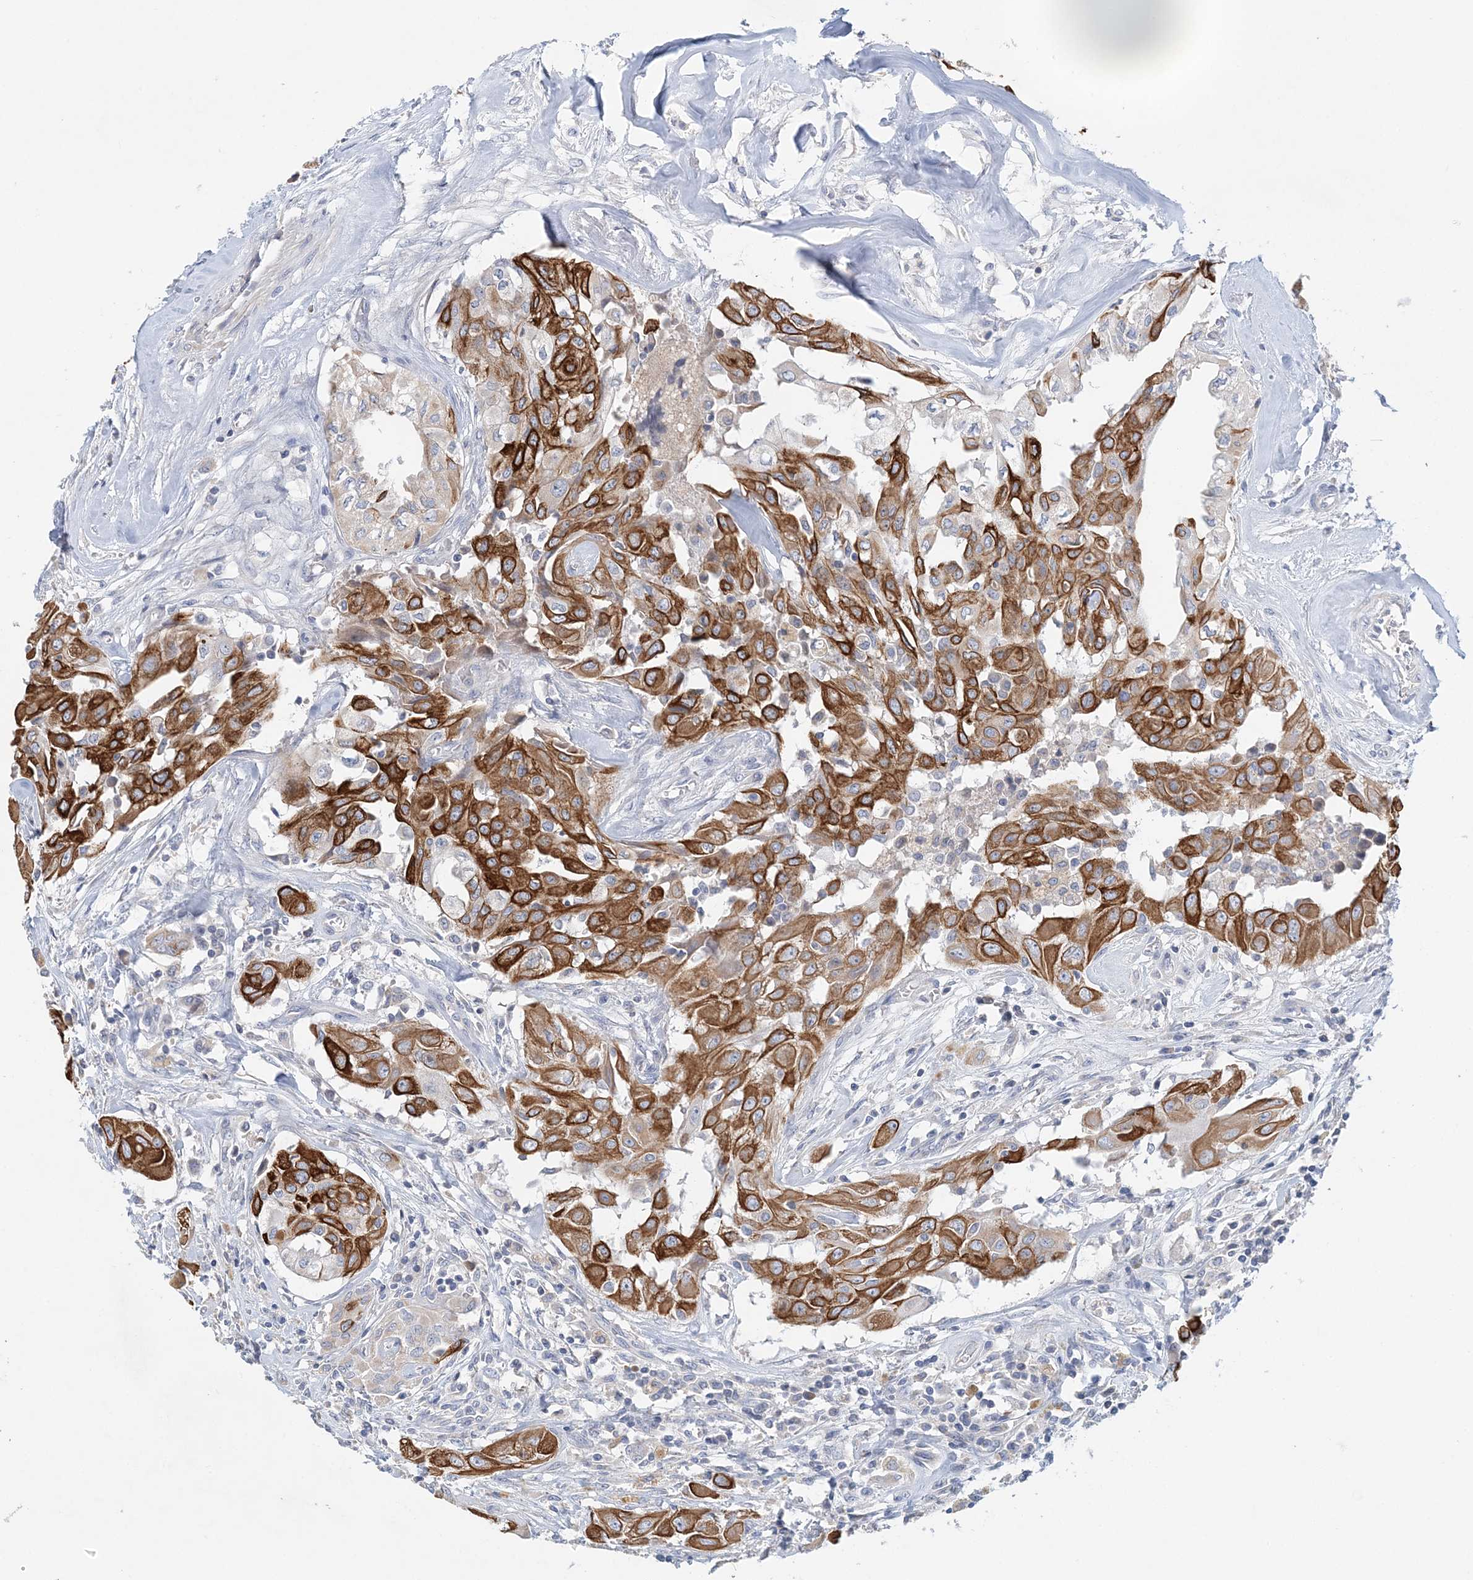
{"staining": {"intensity": "strong", "quantity": ">75%", "location": "cytoplasmic/membranous"}, "tissue": "thyroid cancer", "cell_type": "Tumor cells", "image_type": "cancer", "snomed": [{"axis": "morphology", "description": "Papillary adenocarcinoma, NOS"}, {"axis": "topography", "description": "Thyroid gland"}], "caption": "Approximately >75% of tumor cells in human thyroid cancer demonstrate strong cytoplasmic/membranous protein expression as visualized by brown immunohistochemical staining.", "gene": "LRRIQ4", "patient": {"sex": "female", "age": 59}}